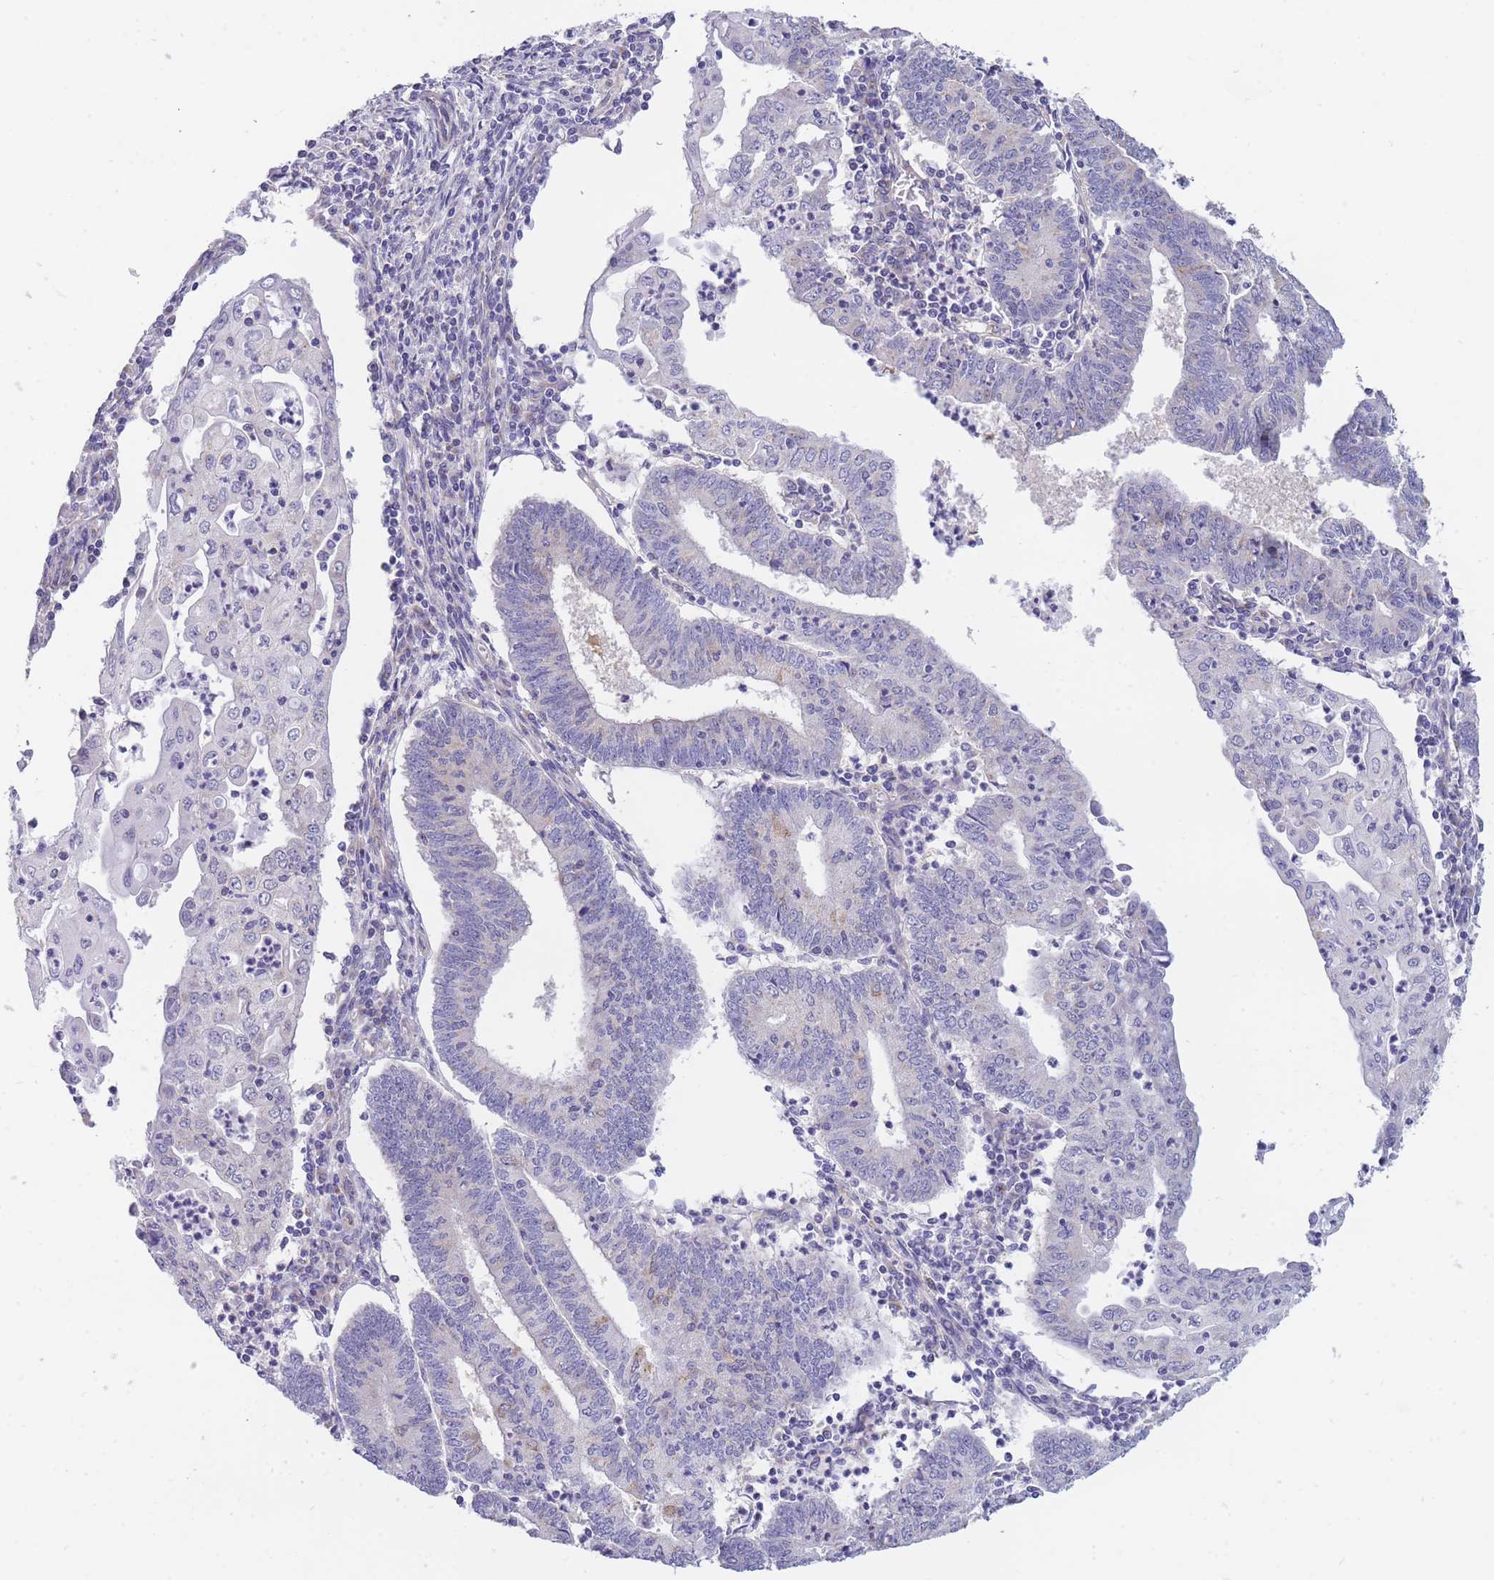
{"staining": {"intensity": "negative", "quantity": "none", "location": "none"}, "tissue": "endometrial cancer", "cell_type": "Tumor cells", "image_type": "cancer", "snomed": [{"axis": "morphology", "description": "Adenocarcinoma, NOS"}, {"axis": "topography", "description": "Endometrium"}], "caption": "Endometrial adenocarcinoma stained for a protein using immunohistochemistry (IHC) shows no staining tumor cells.", "gene": "SUGT1", "patient": {"sex": "female", "age": 60}}